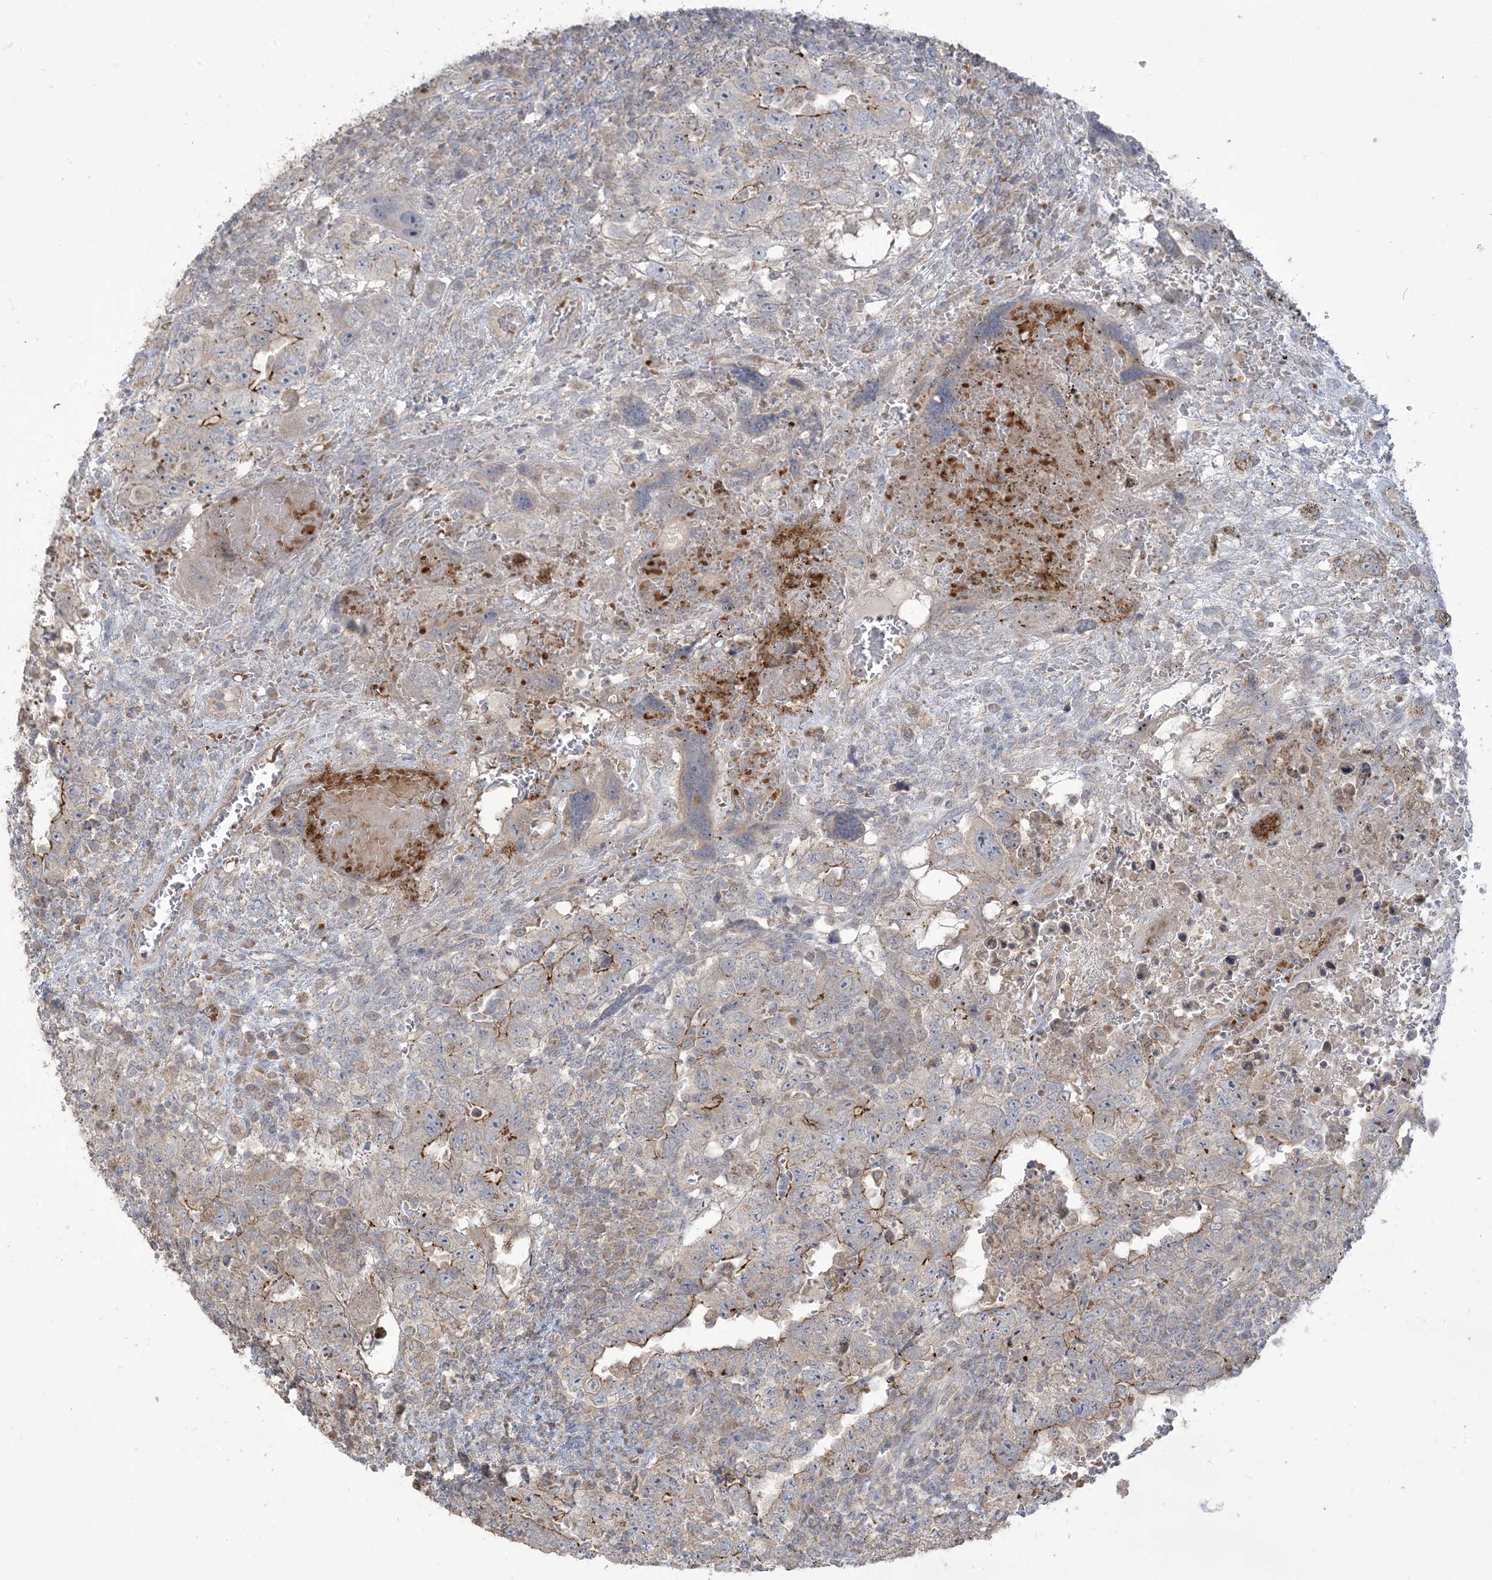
{"staining": {"intensity": "moderate", "quantity": "<25%", "location": "cytoplasmic/membranous"}, "tissue": "testis cancer", "cell_type": "Tumor cells", "image_type": "cancer", "snomed": [{"axis": "morphology", "description": "Carcinoma, Embryonal, NOS"}, {"axis": "topography", "description": "Testis"}], "caption": "Moderate cytoplasmic/membranous protein staining is present in approximately <25% of tumor cells in testis cancer.", "gene": "KLHL18", "patient": {"sex": "male", "age": 26}}